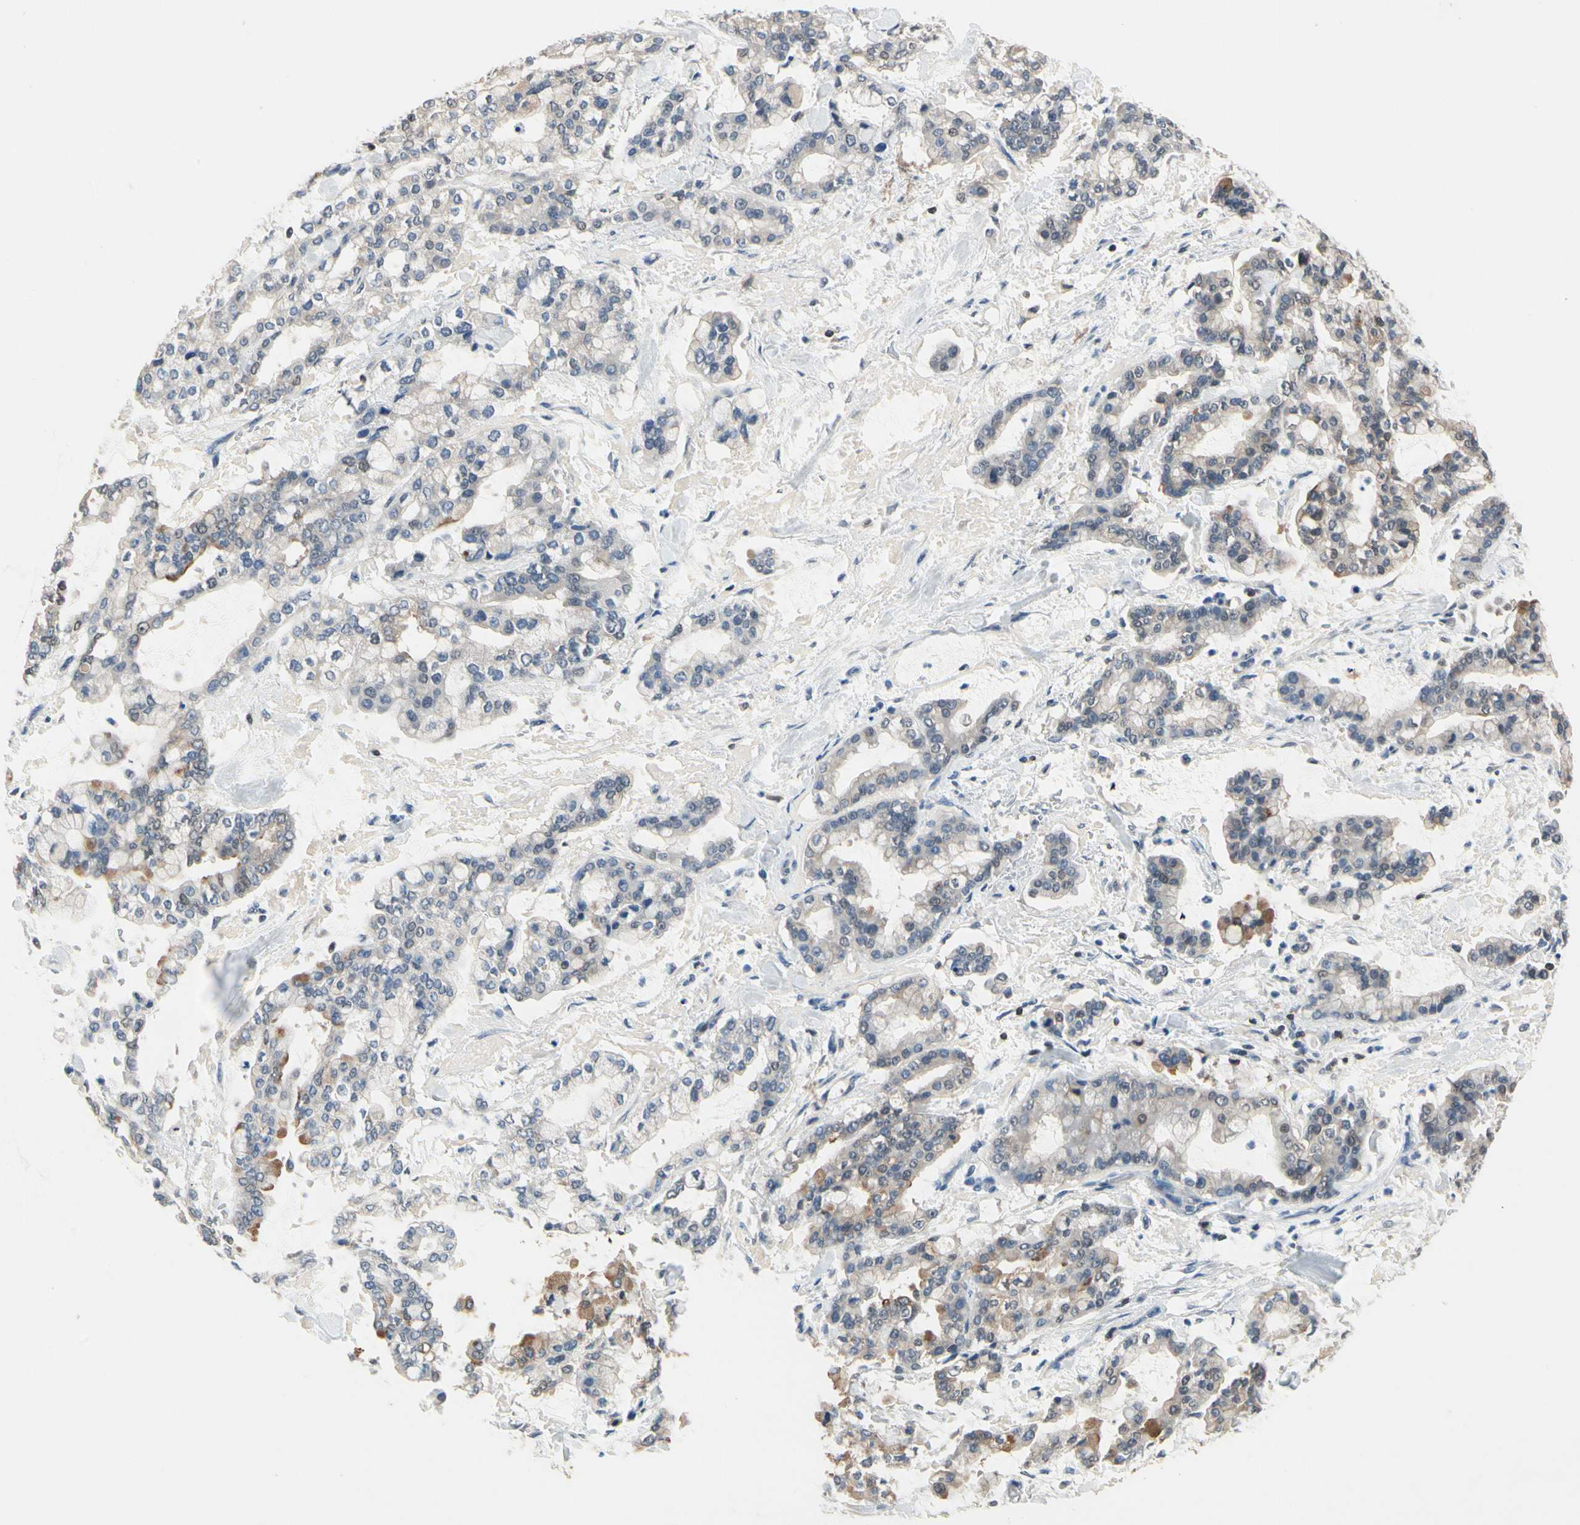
{"staining": {"intensity": "weak", "quantity": "<25%", "location": "cytoplasmic/membranous"}, "tissue": "stomach cancer", "cell_type": "Tumor cells", "image_type": "cancer", "snomed": [{"axis": "morphology", "description": "Normal tissue, NOS"}, {"axis": "morphology", "description": "Adenocarcinoma, NOS"}, {"axis": "topography", "description": "Stomach, upper"}, {"axis": "topography", "description": "Stomach"}], "caption": "Immunohistochemical staining of human stomach adenocarcinoma shows no significant expression in tumor cells.", "gene": "NFATC2", "patient": {"sex": "male", "age": 76}}